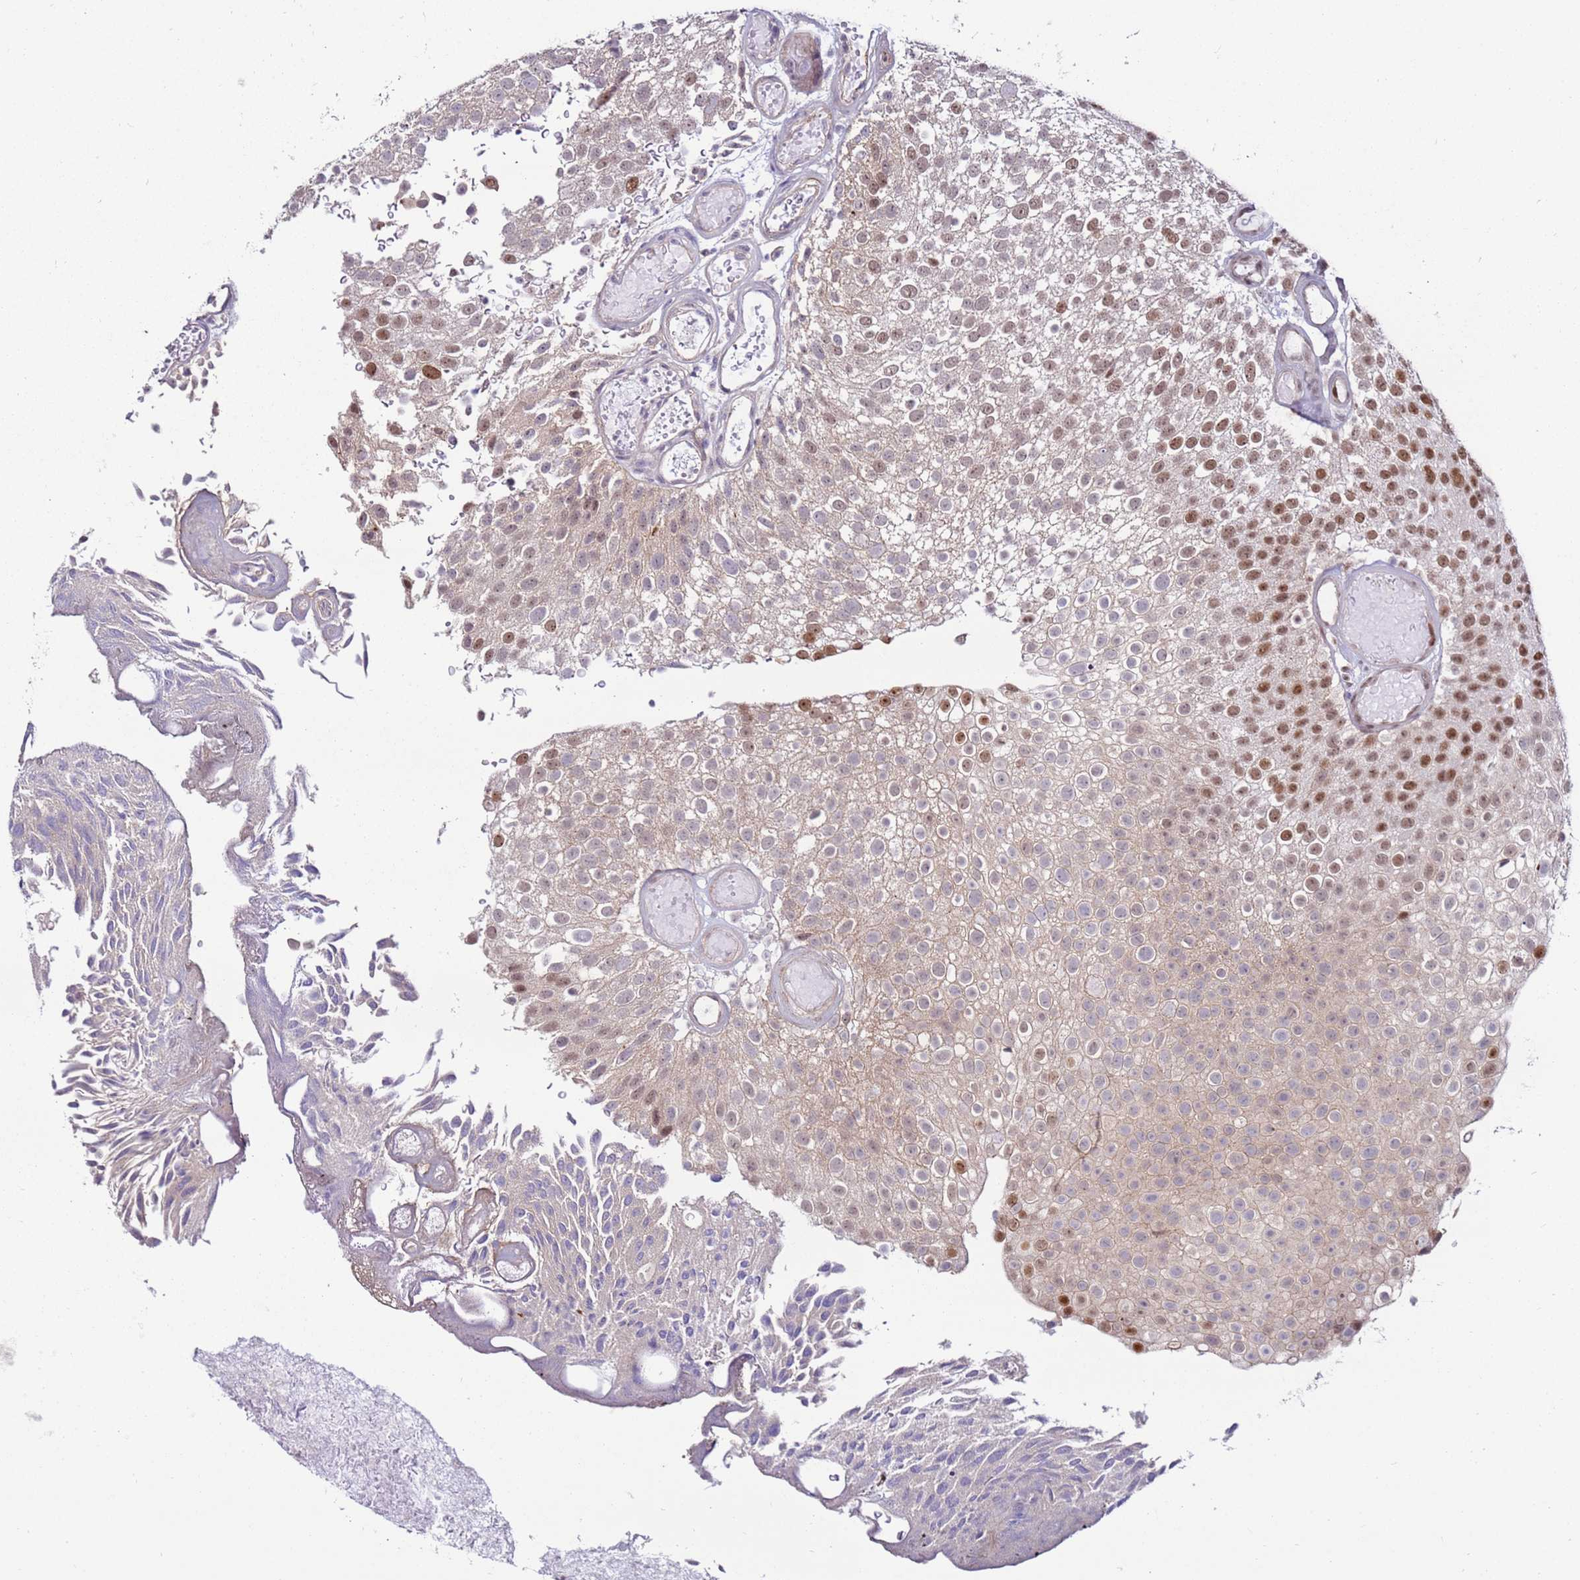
{"staining": {"intensity": "moderate", "quantity": "<25%", "location": "nuclear"}, "tissue": "urothelial cancer", "cell_type": "Tumor cells", "image_type": "cancer", "snomed": [{"axis": "morphology", "description": "Urothelial carcinoma, Low grade"}, {"axis": "topography", "description": "Urinary bladder"}], "caption": "Immunohistochemical staining of human urothelial cancer reveals low levels of moderate nuclear positivity in about <25% of tumor cells. (DAB IHC, brown staining for protein, blue staining for nuclei).", "gene": "KPNA4", "patient": {"sex": "male", "age": 78}}